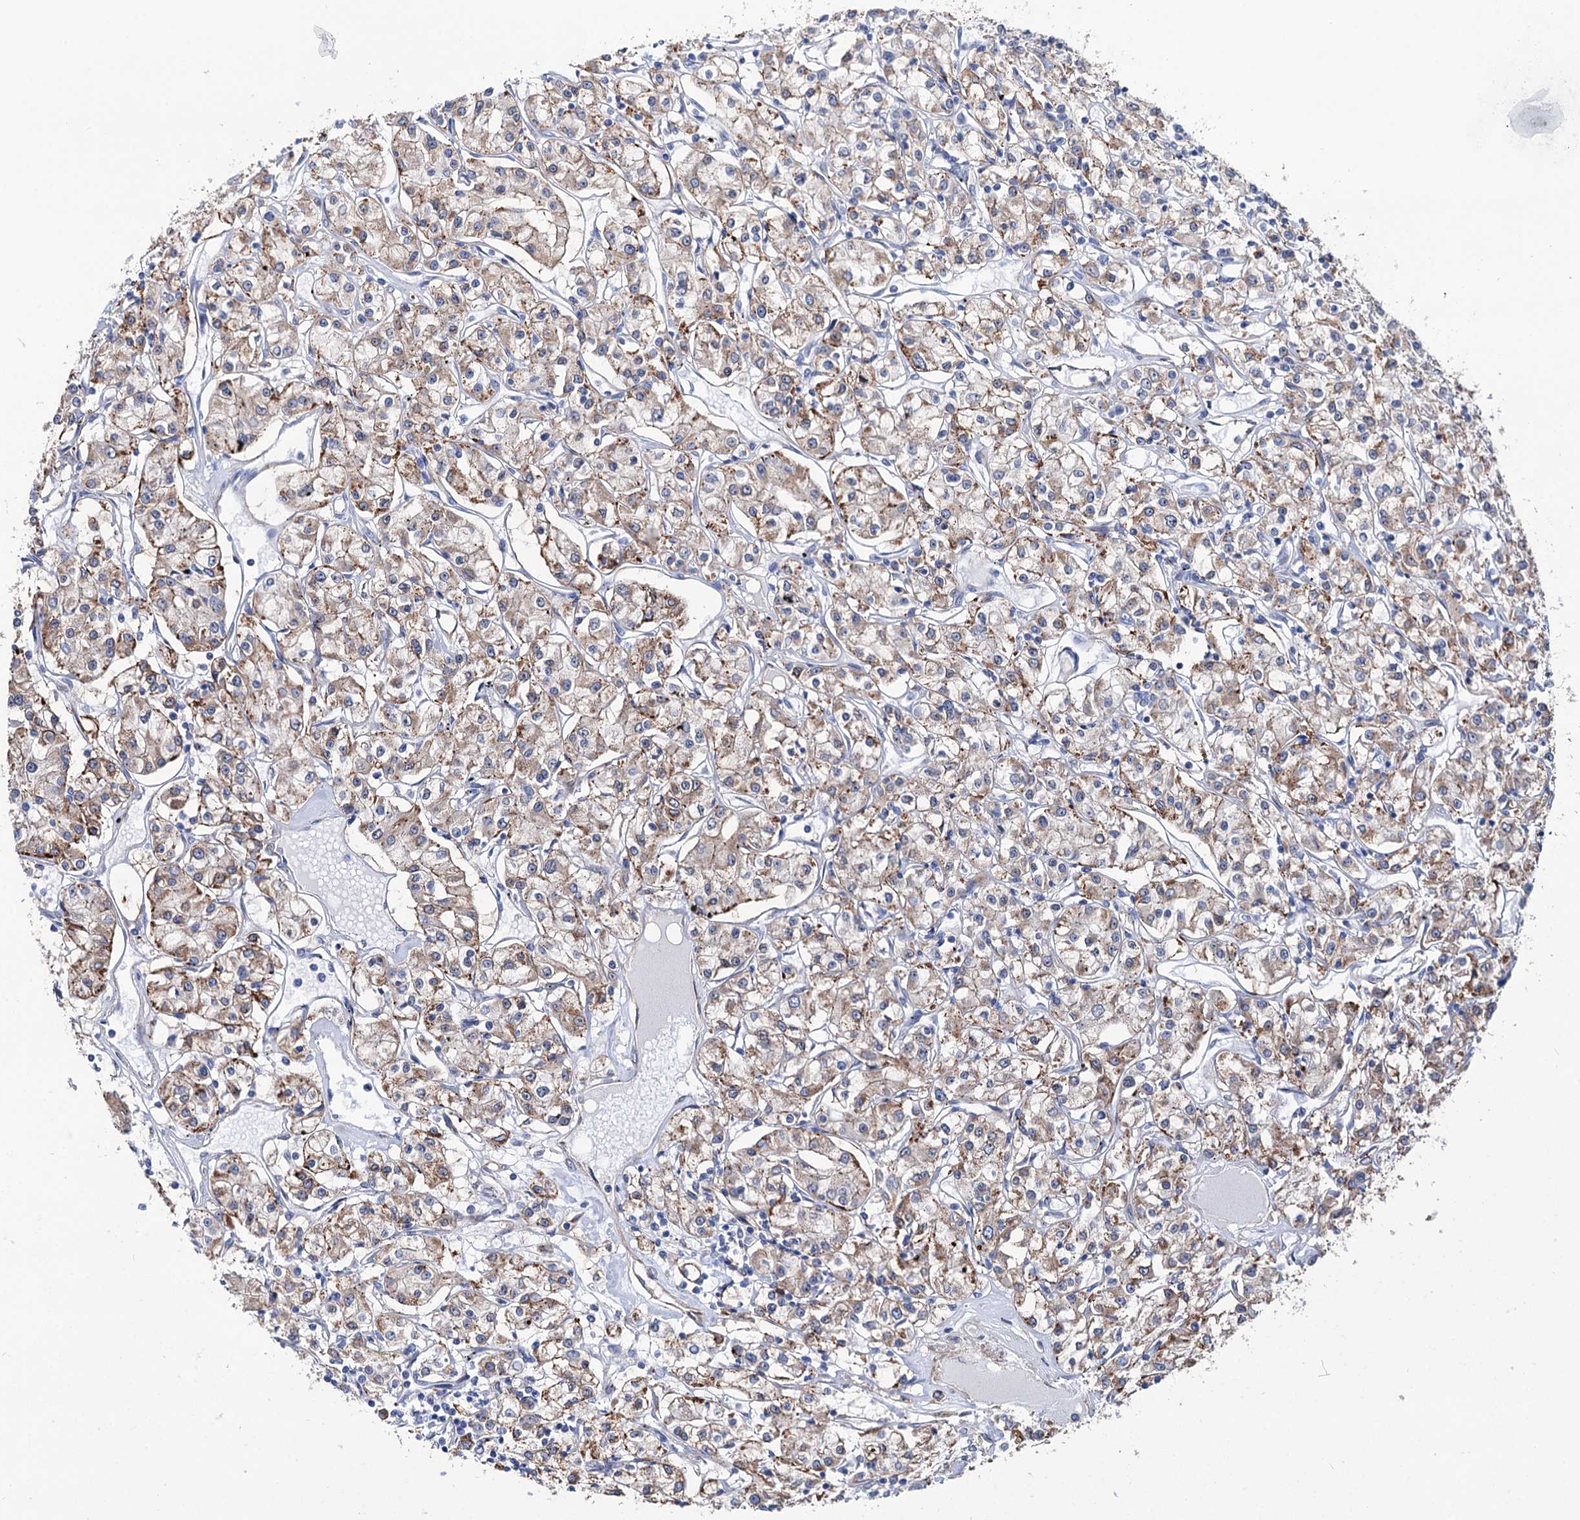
{"staining": {"intensity": "moderate", "quantity": "25%-75%", "location": "cytoplasmic/membranous"}, "tissue": "renal cancer", "cell_type": "Tumor cells", "image_type": "cancer", "snomed": [{"axis": "morphology", "description": "Adenocarcinoma, NOS"}, {"axis": "topography", "description": "Kidney"}], "caption": "Renal cancer stained with DAB immunohistochemistry exhibits medium levels of moderate cytoplasmic/membranous staining in approximately 25%-75% of tumor cells.", "gene": "PTDSS2", "patient": {"sex": "female", "age": 59}}